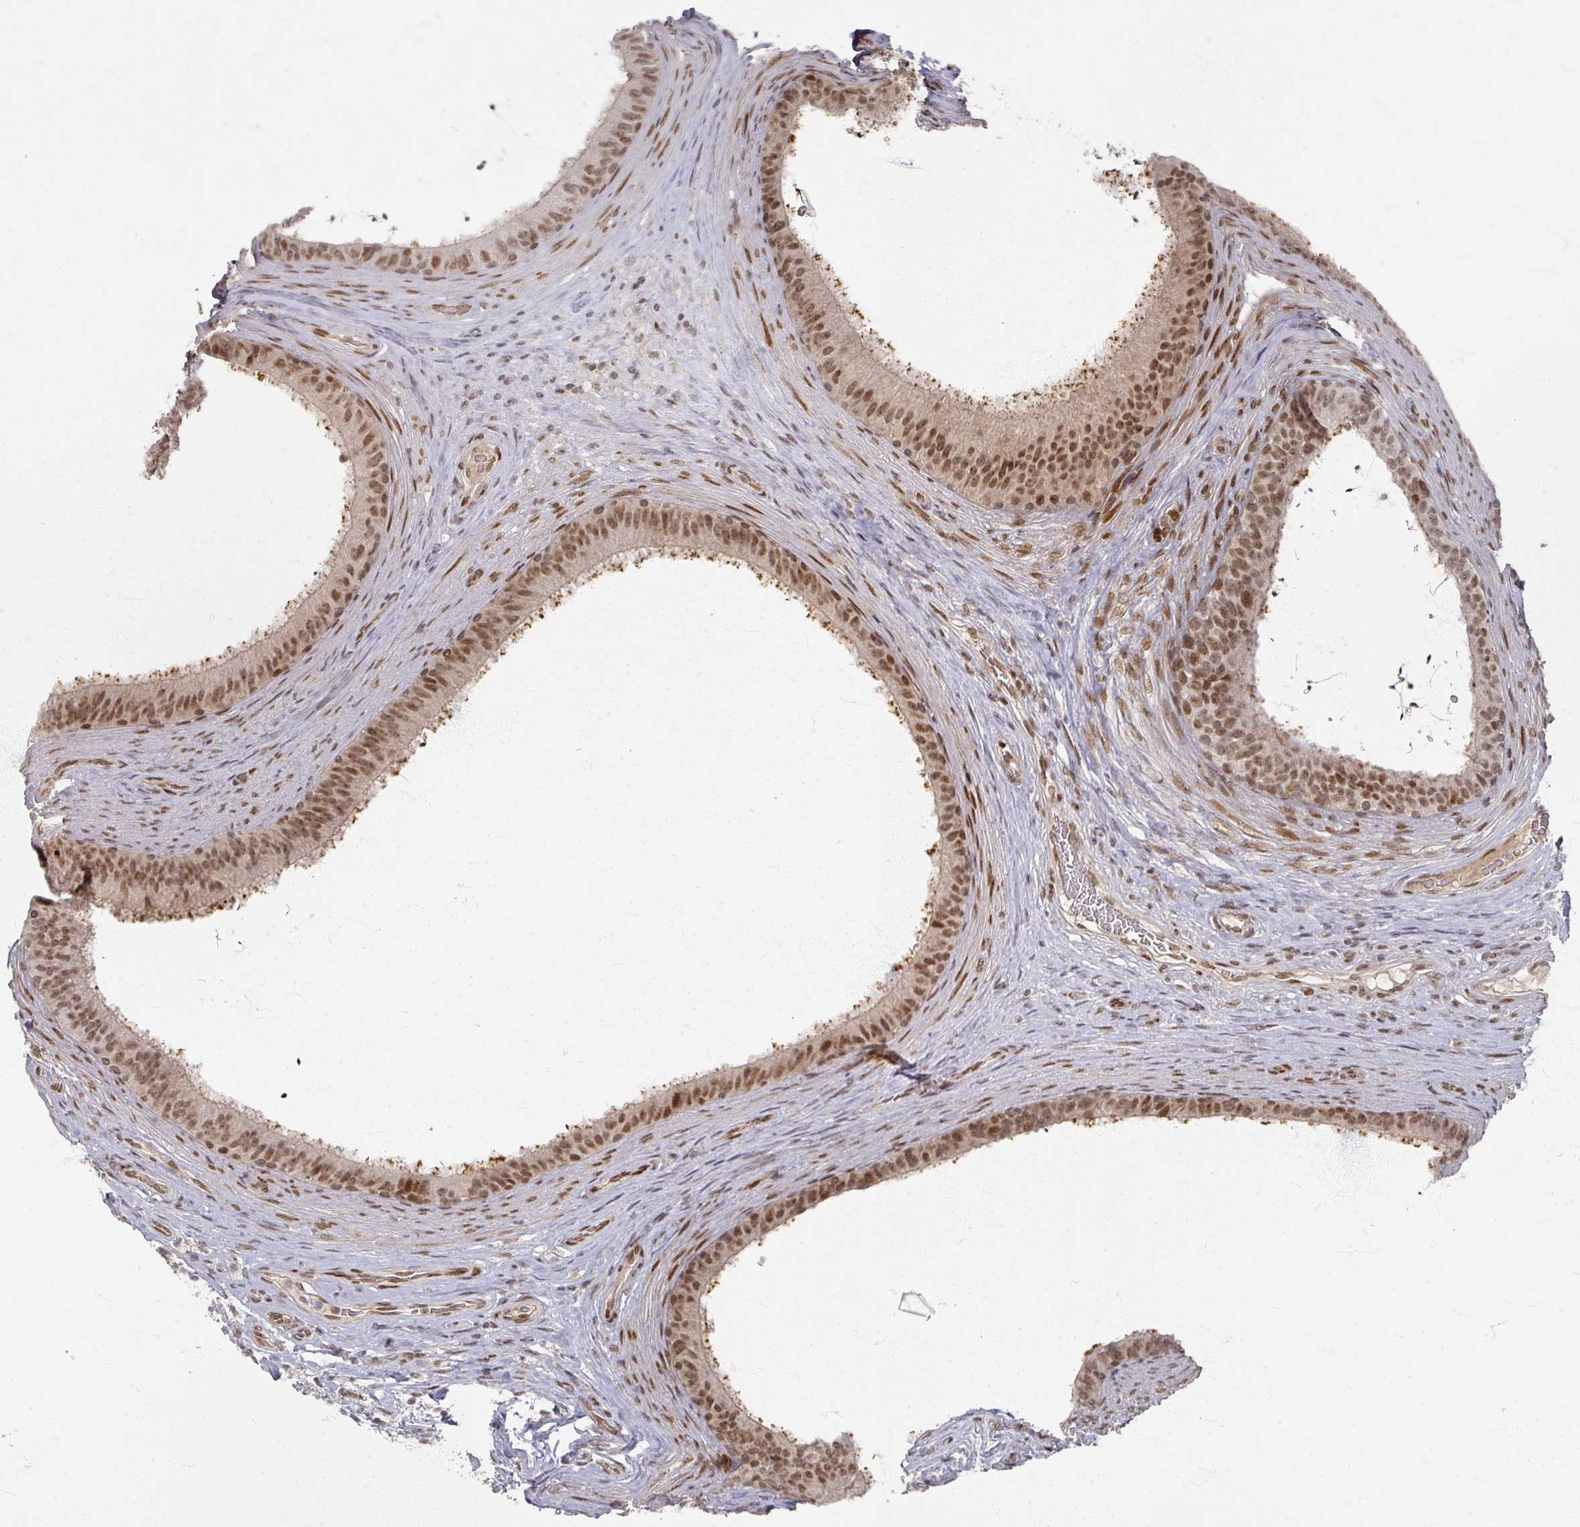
{"staining": {"intensity": "moderate", "quantity": ">75%", "location": "cytoplasmic/membranous,nuclear"}, "tissue": "epididymis", "cell_type": "Glandular cells", "image_type": "normal", "snomed": [{"axis": "morphology", "description": "Normal tissue, NOS"}, {"axis": "topography", "description": "Testis"}, {"axis": "topography", "description": "Epididymis"}], "caption": "Moderate cytoplasmic/membranous,nuclear staining for a protein is present in about >75% of glandular cells of benign epididymis using immunohistochemistry (IHC).", "gene": "PSKH1", "patient": {"sex": "male", "age": 41}}